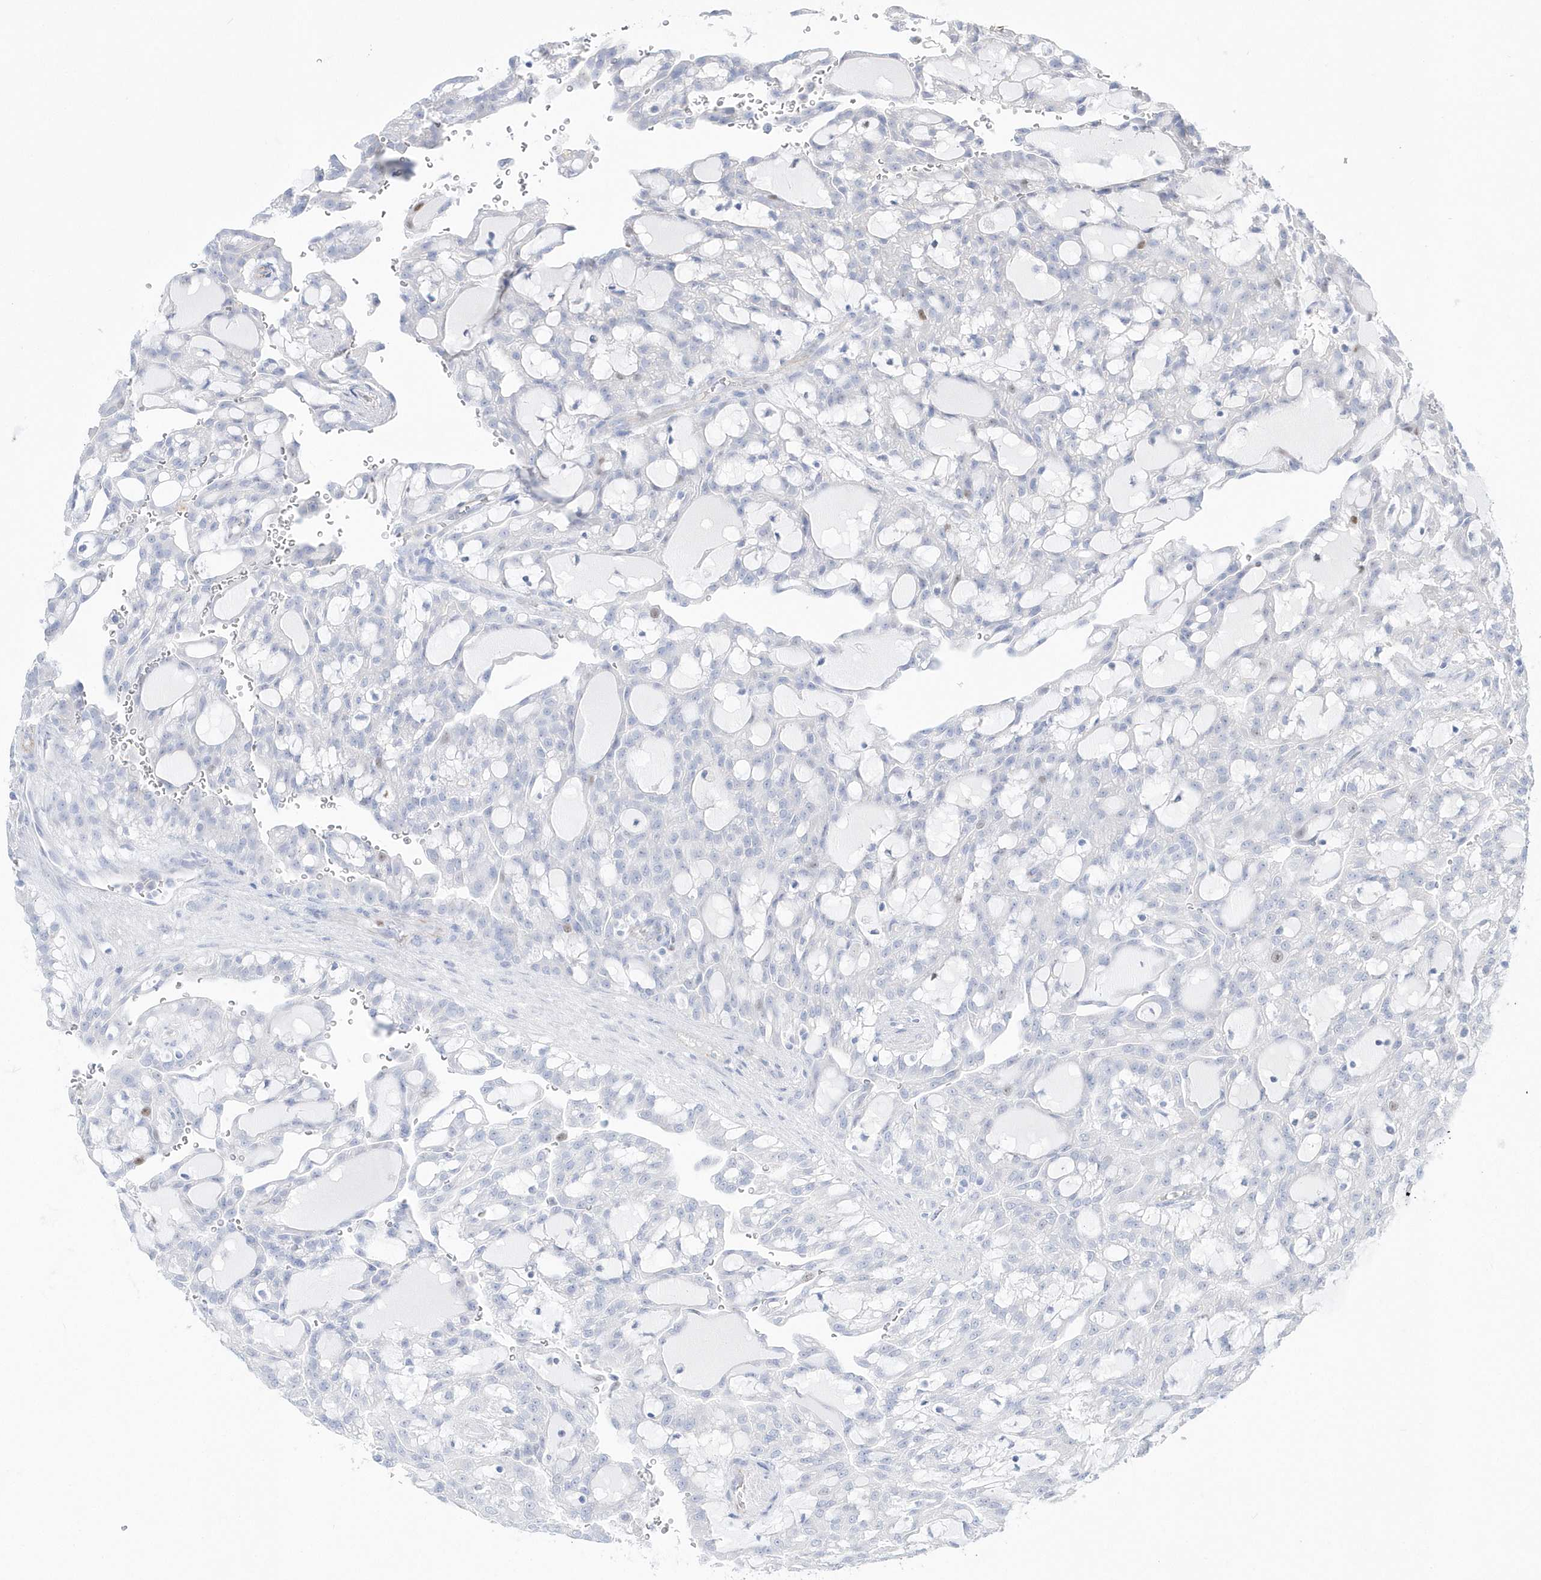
{"staining": {"intensity": "negative", "quantity": "none", "location": "none"}, "tissue": "renal cancer", "cell_type": "Tumor cells", "image_type": "cancer", "snomed": [{"axis": "morphology", "description": "Adenocarcinoma, NOS"}, {"axis": "topography", "description": "Kidney"}], "caption": "A high-resolution photomicrograph shows IHC staining of renal cancer (adenocarcinoma), which demonstrates no significant staining in tumor cells. (DAB (3,3'-diaminobenzidine) immunohistochemistry visualized using brightfield microscopy, high magnification).", "gene": "TMCO6", "patient": {"sex": "male", "age": 63}}